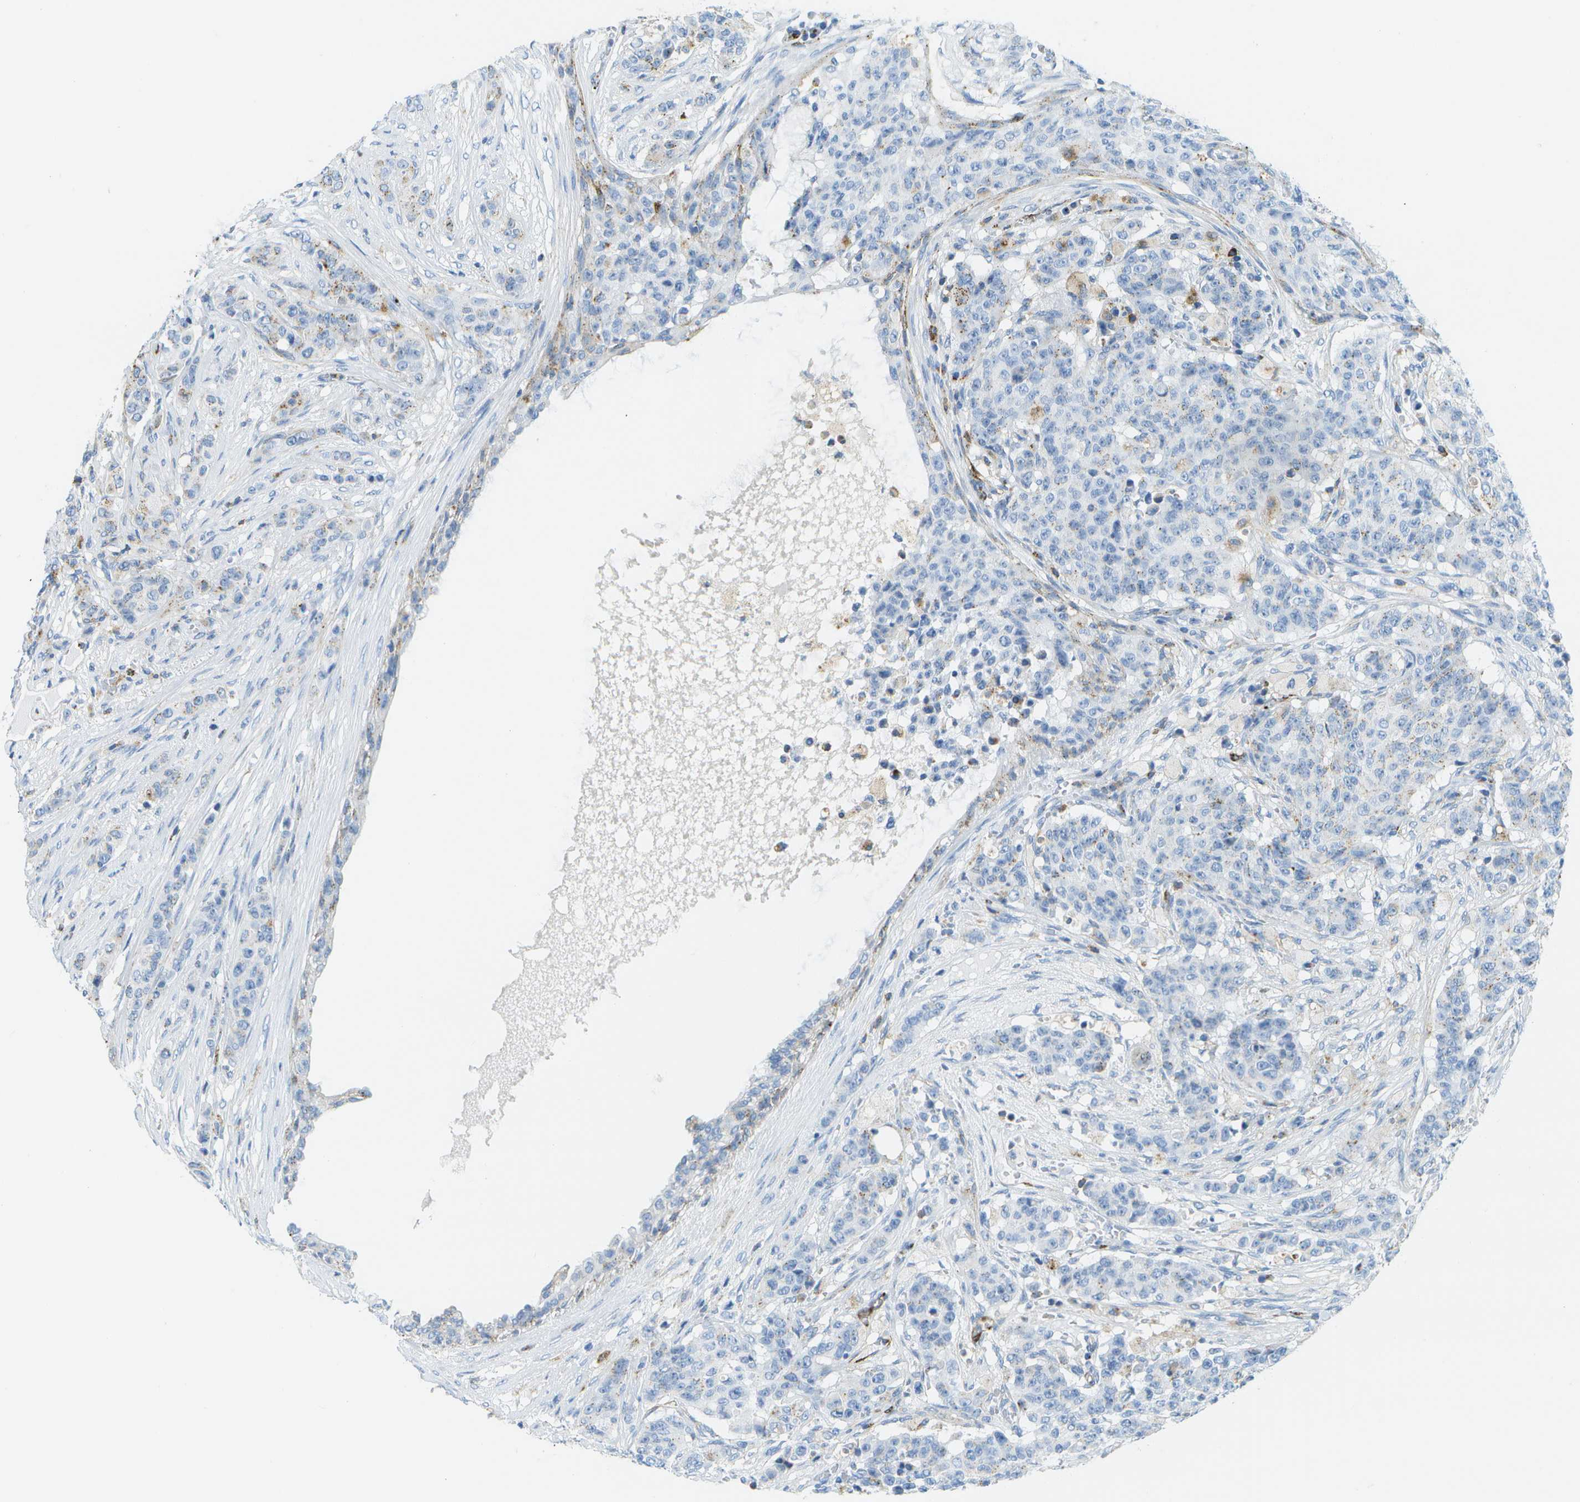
{"staining": {"intensity": "negative", "quantity": "none", "location": "none"}, "tissue": "breast cancer", "cell_type": "Tumor cells", "image_type": "cancer", "snomed": [{"axis": "morphology", "description": "Normal tissue, NOS"}, {"axis": "morphology", "description": "Duct carcinoma"}, {"axis": "topography", "description": "Breast"}], "caption": "Image shows no significant protein positivity in tumor cells of breast cancer.", "gene": "PRCP", "patient": {"sex": "female", "age": 40}}